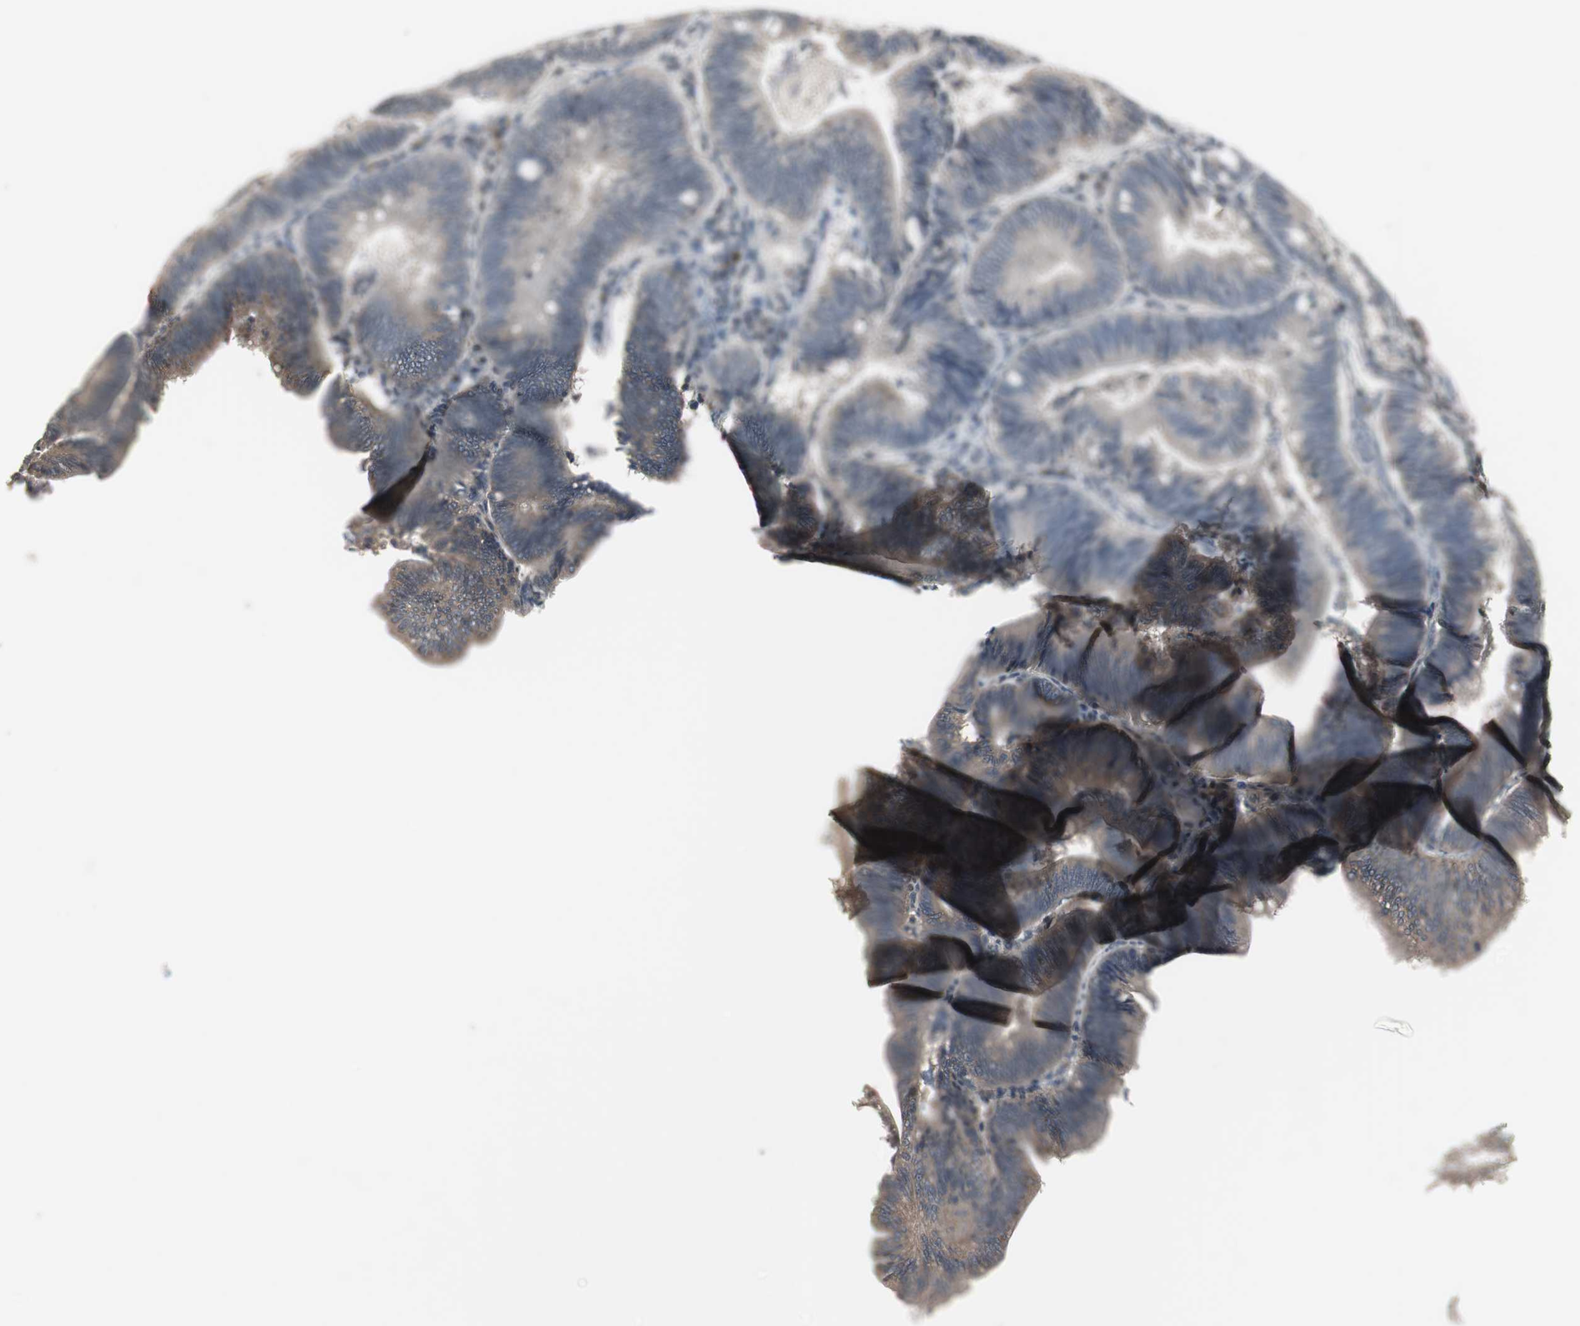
{"staining": {"intensity": "moderate", "quantity": ">75%", "location": "cytoplasmic/membranous"}, "tissue": "pancreatic cancer", "cell_type": "Tumor cells", "image_type": "cancer", "snomed": [{"axis": "morphology", "description": "Adenocarcinoma, NOS"}, {"axis": "topography", "description": "Pancreas"}], "caption": "Tumor cells reveal moderate cytoplasmic/membranous staining in about >75% of cells in pancreatic cancer (adenocarcinoma).", "gene": "ZMPSTE24", "patient": {"sex": "male", "age": 82}}